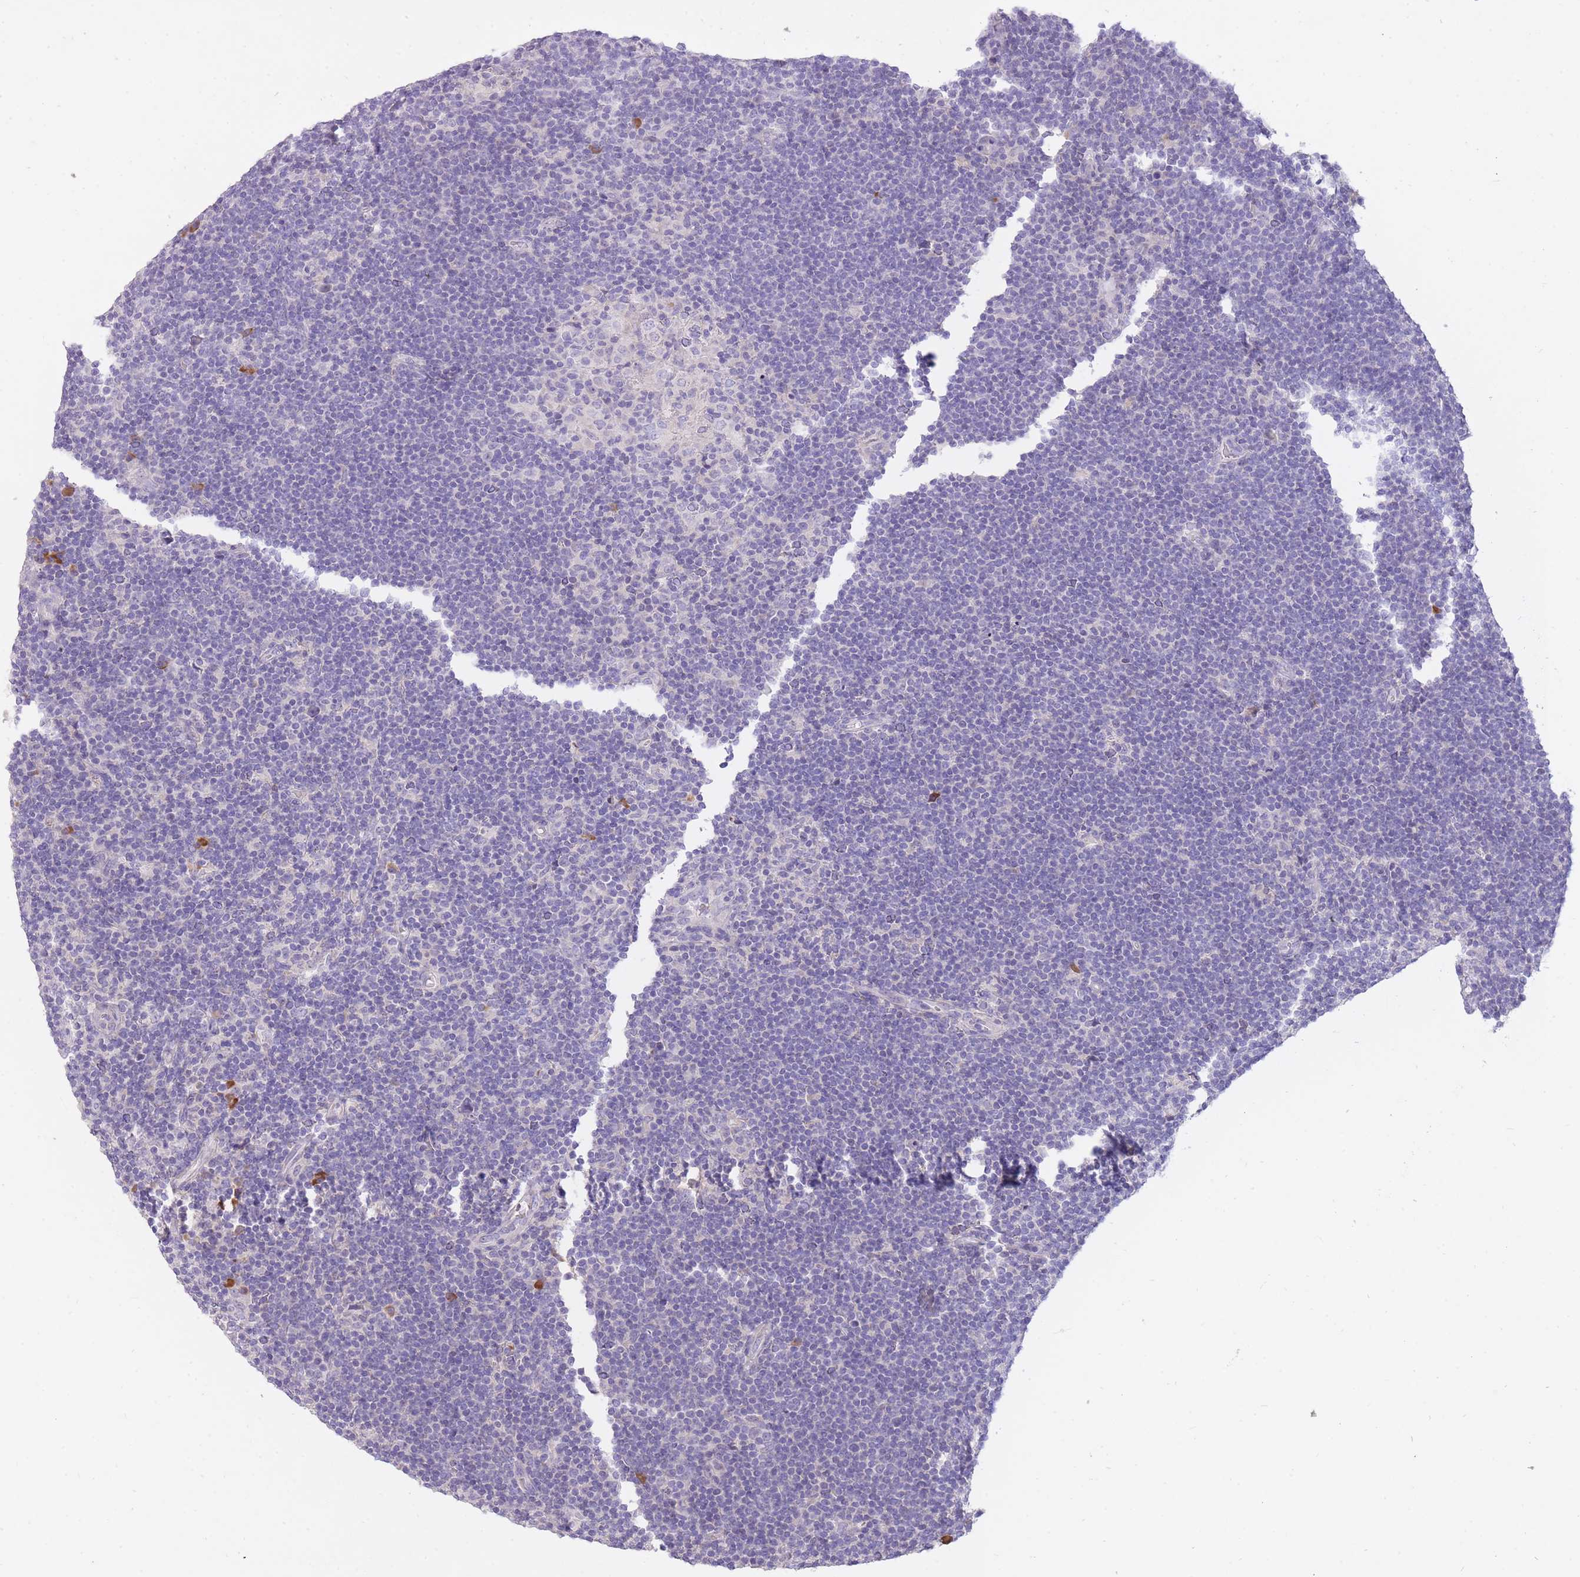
{"staining": {"intensity": "negative", "quantity": "none", "location": "none"}, "tissue": "lymphoma", "cell_type": "Tumor cells", "image_type": "cancer", "snomed": [{"axis": "morphology", "description": "Hodgkin's disease, NOS"}, {"axis": "topography", "description": "Lymph node"}], "caption": "An image of human Hodgkin's disease is negative for staining in tumor cells.", "gene": "FRG2C", "patient": {"sex": "female", "age": 57}}